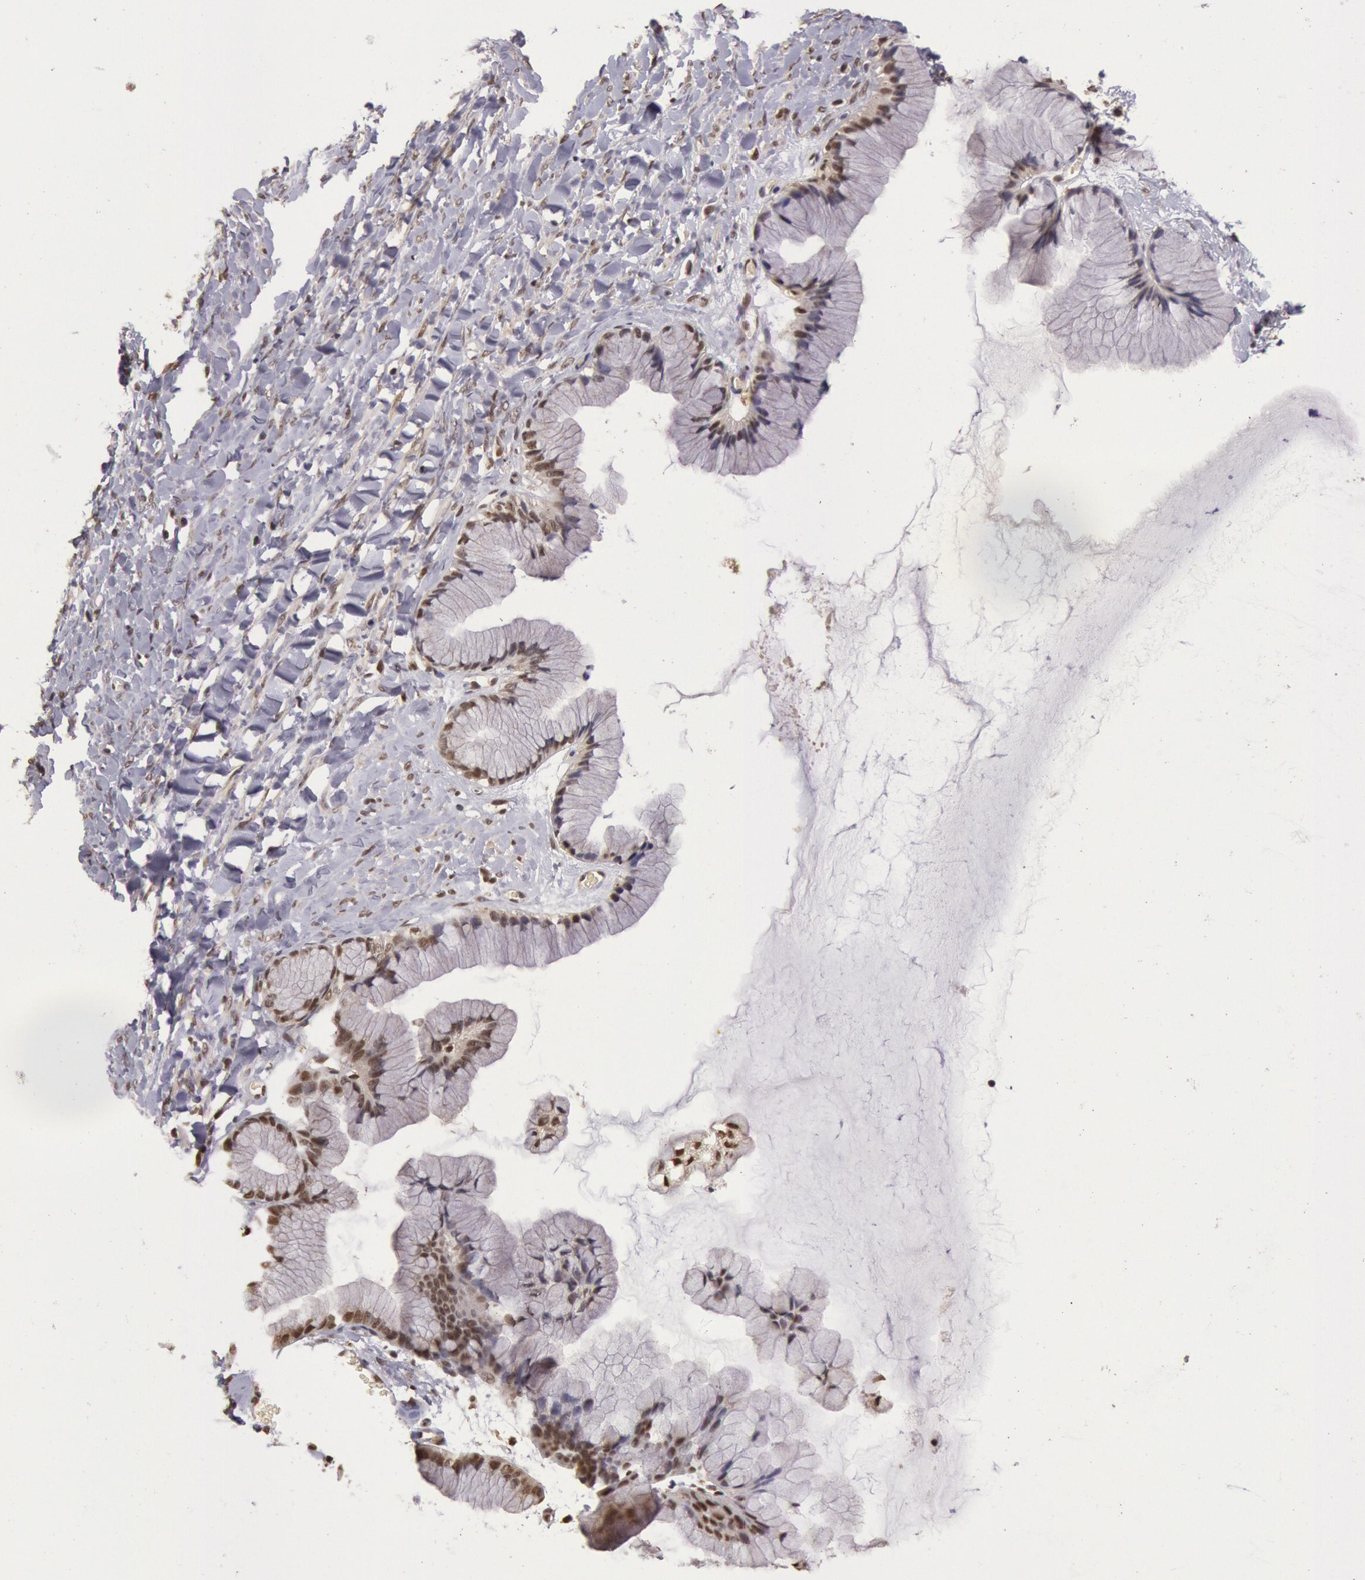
{"staining": {"intensity": "moderate", "quantity": "25%-75%", "location": "nuclear"}, "tissue": "ovarian cancer", "cell_type": "Tumor cells", "image_type": "cancer", "snomed": [{"axis": "morphology", "description": "Cystadenocarcinoma, mucinous, NOS"}, {"axis": "topography", "description": "Ovary"}], "caption": "The image reveals immunohistochemical staining of mucinous cystadenocarcinoma (ovarian). There is moderate nuclear expression is identified in about 25%-75% of tumor cells.", "gene": "LIG4", "patient": {"sex": "female", "age": 41}}